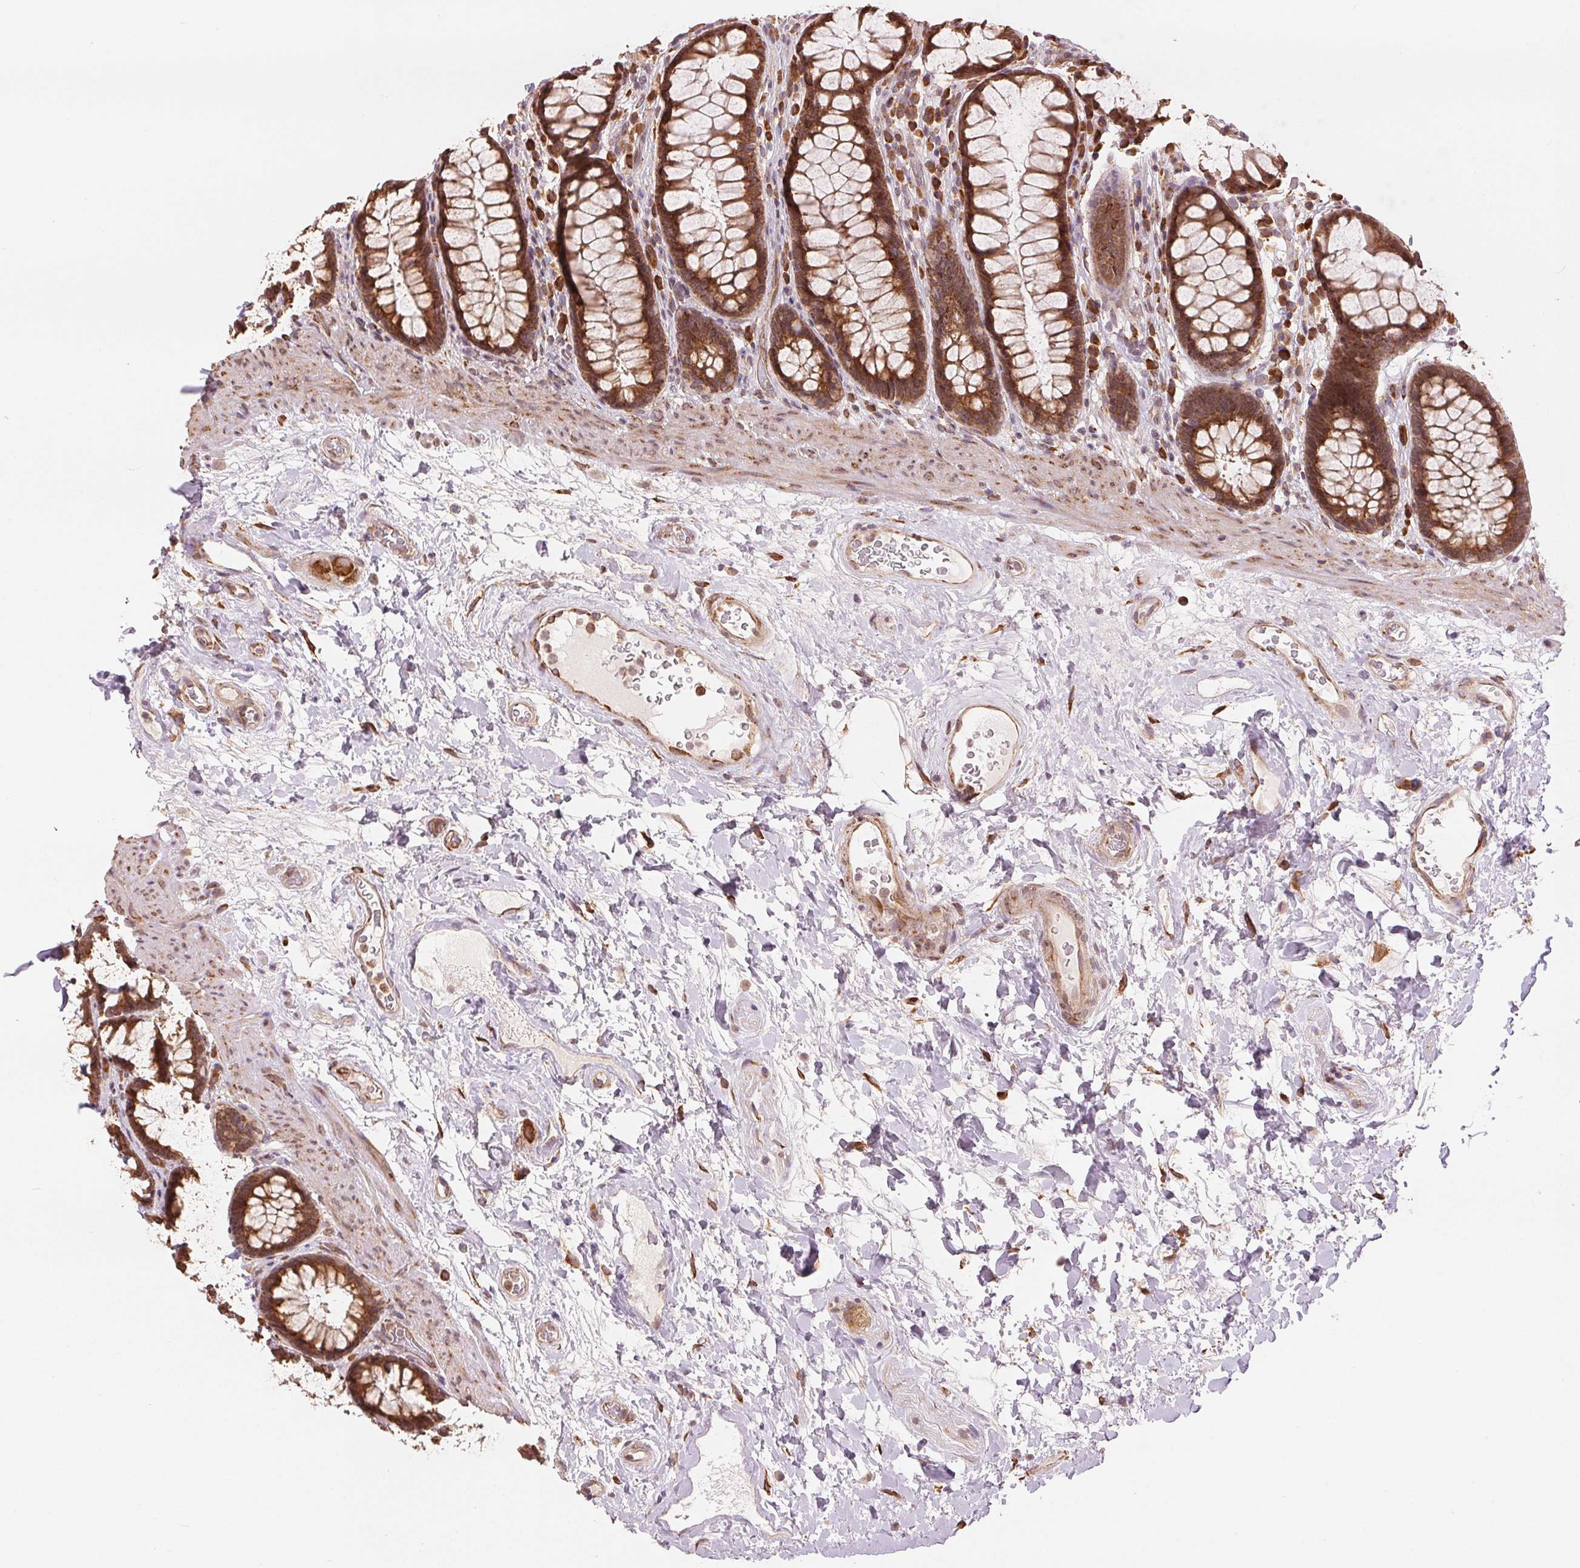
{"staining": {"intensity": "strong", "quantity": ">75%", "location": "cytoplasmic/membranous"}, "tissue": "rectum", "cell_type": "Glandular cells", "image_type": "normal", "snomed": [{"axis": "morphology", "description": "Normal tissue, NOS"}, {"axis": "topography", "description": "Rectum"}], "caption": "A high-resolution photomicrograph shows immunohistochemistry (IHC) staining of benign rectum, which exhibits strong cytoplasmic/membranous positivity in approximately >75% of glandular cells.", "gene": "SLC20A1", "patient": {"sex": "male", "age": 72}}